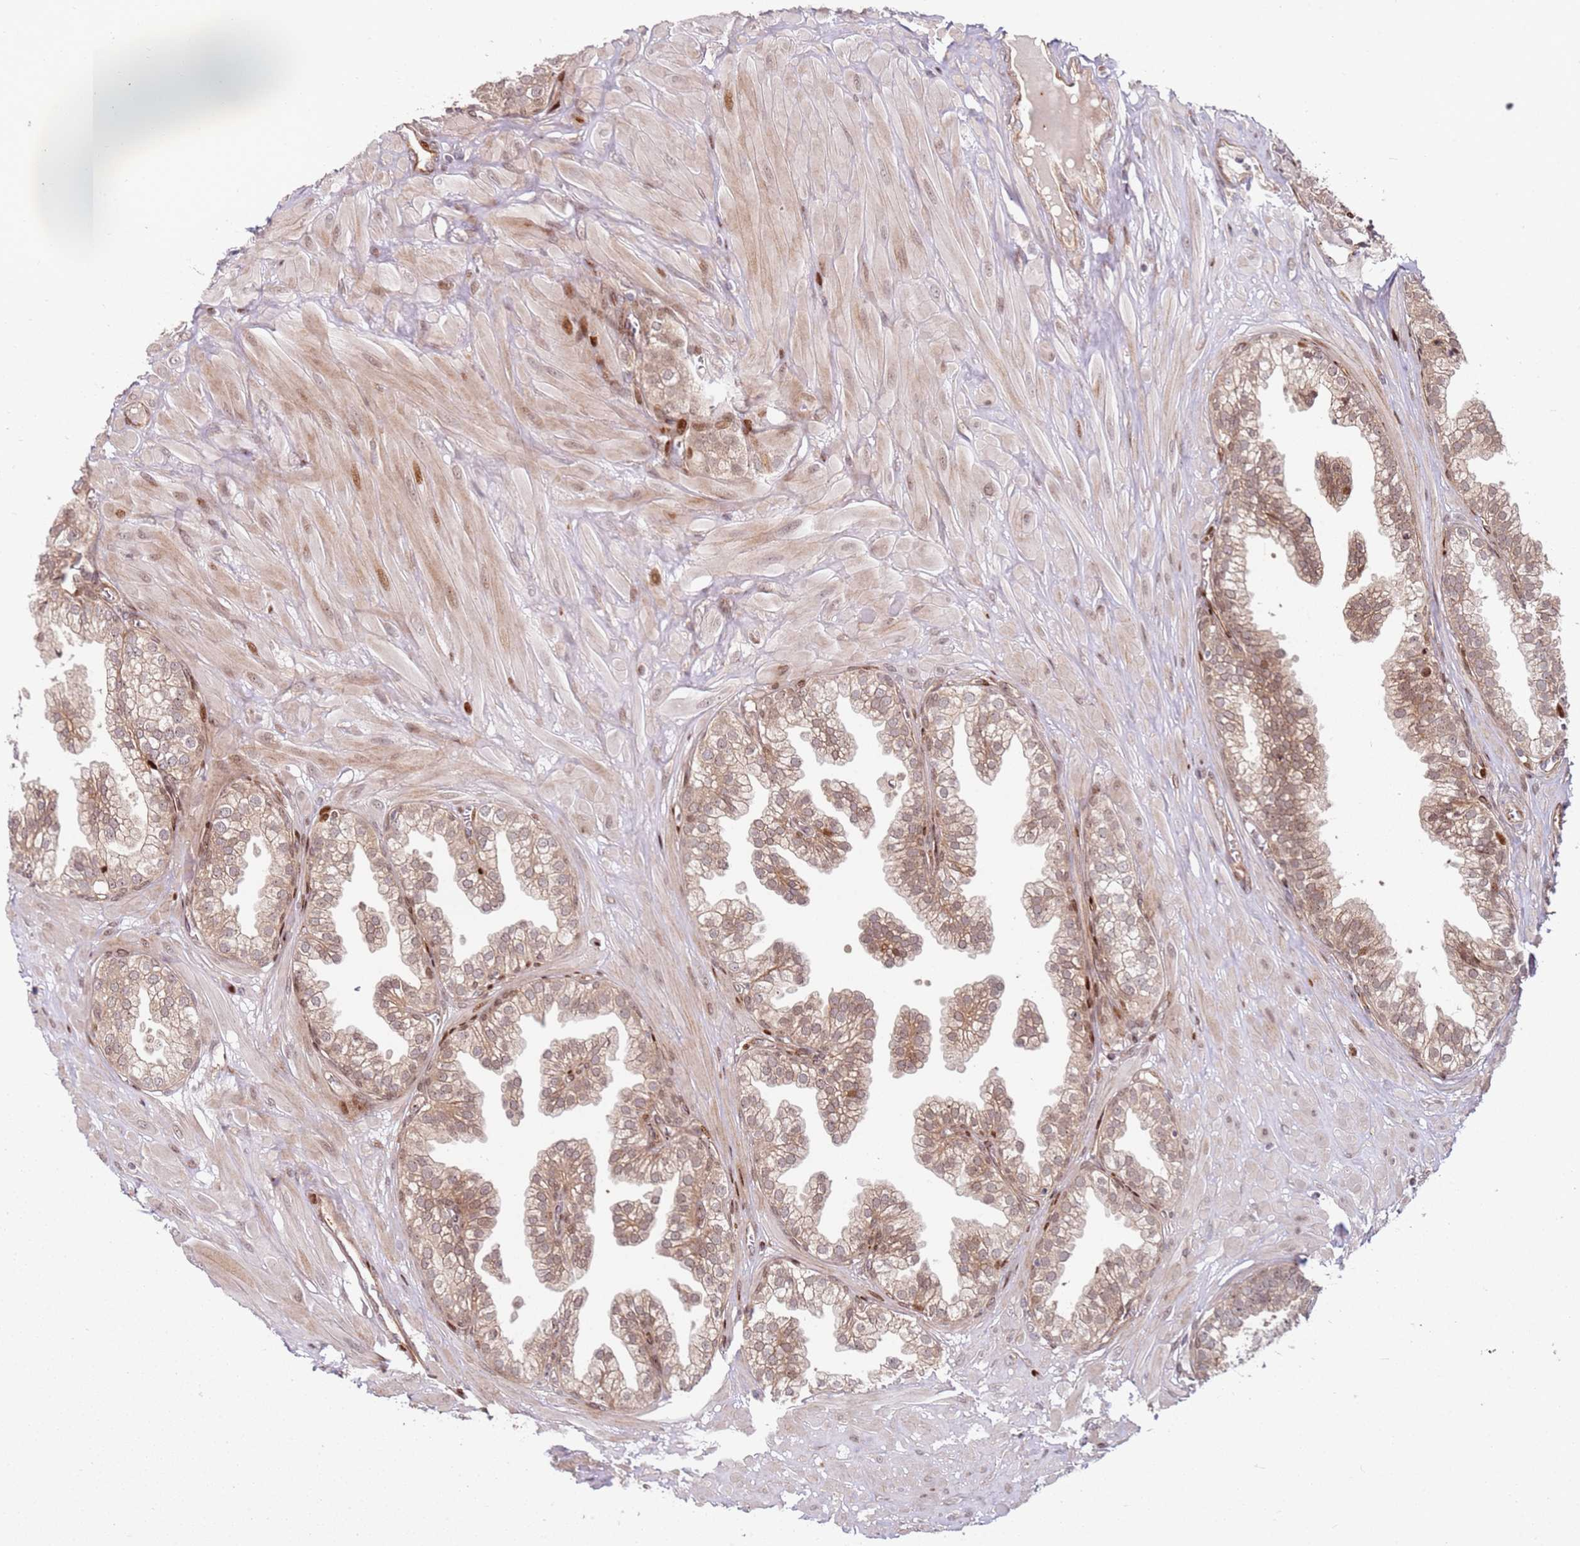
{"staining": {"intensity": "moderate", "quantity": ">75%", "location": "cytoplasmic/membranous,nuclear"}, "tissue": "prostate", "cell_type": "Glandular cells", "image_type": "normal", "snomed": [{"axis": "morphology", "description": "Normal tissue, NOS"}, {"axis": "topography", "description": "Prostate"}, {"axis": "topography", "description": "Peripheral nerve tissue"}], "caption": "Immunohistochemistry (IHC) of unremarkable prostate shows medium levels of moderate cytoplasmic/membranous,nuclear expression in about >75% of glandular cells.", "gene": "TMEM233", "patient": {"sex": "male", "age": 55}}